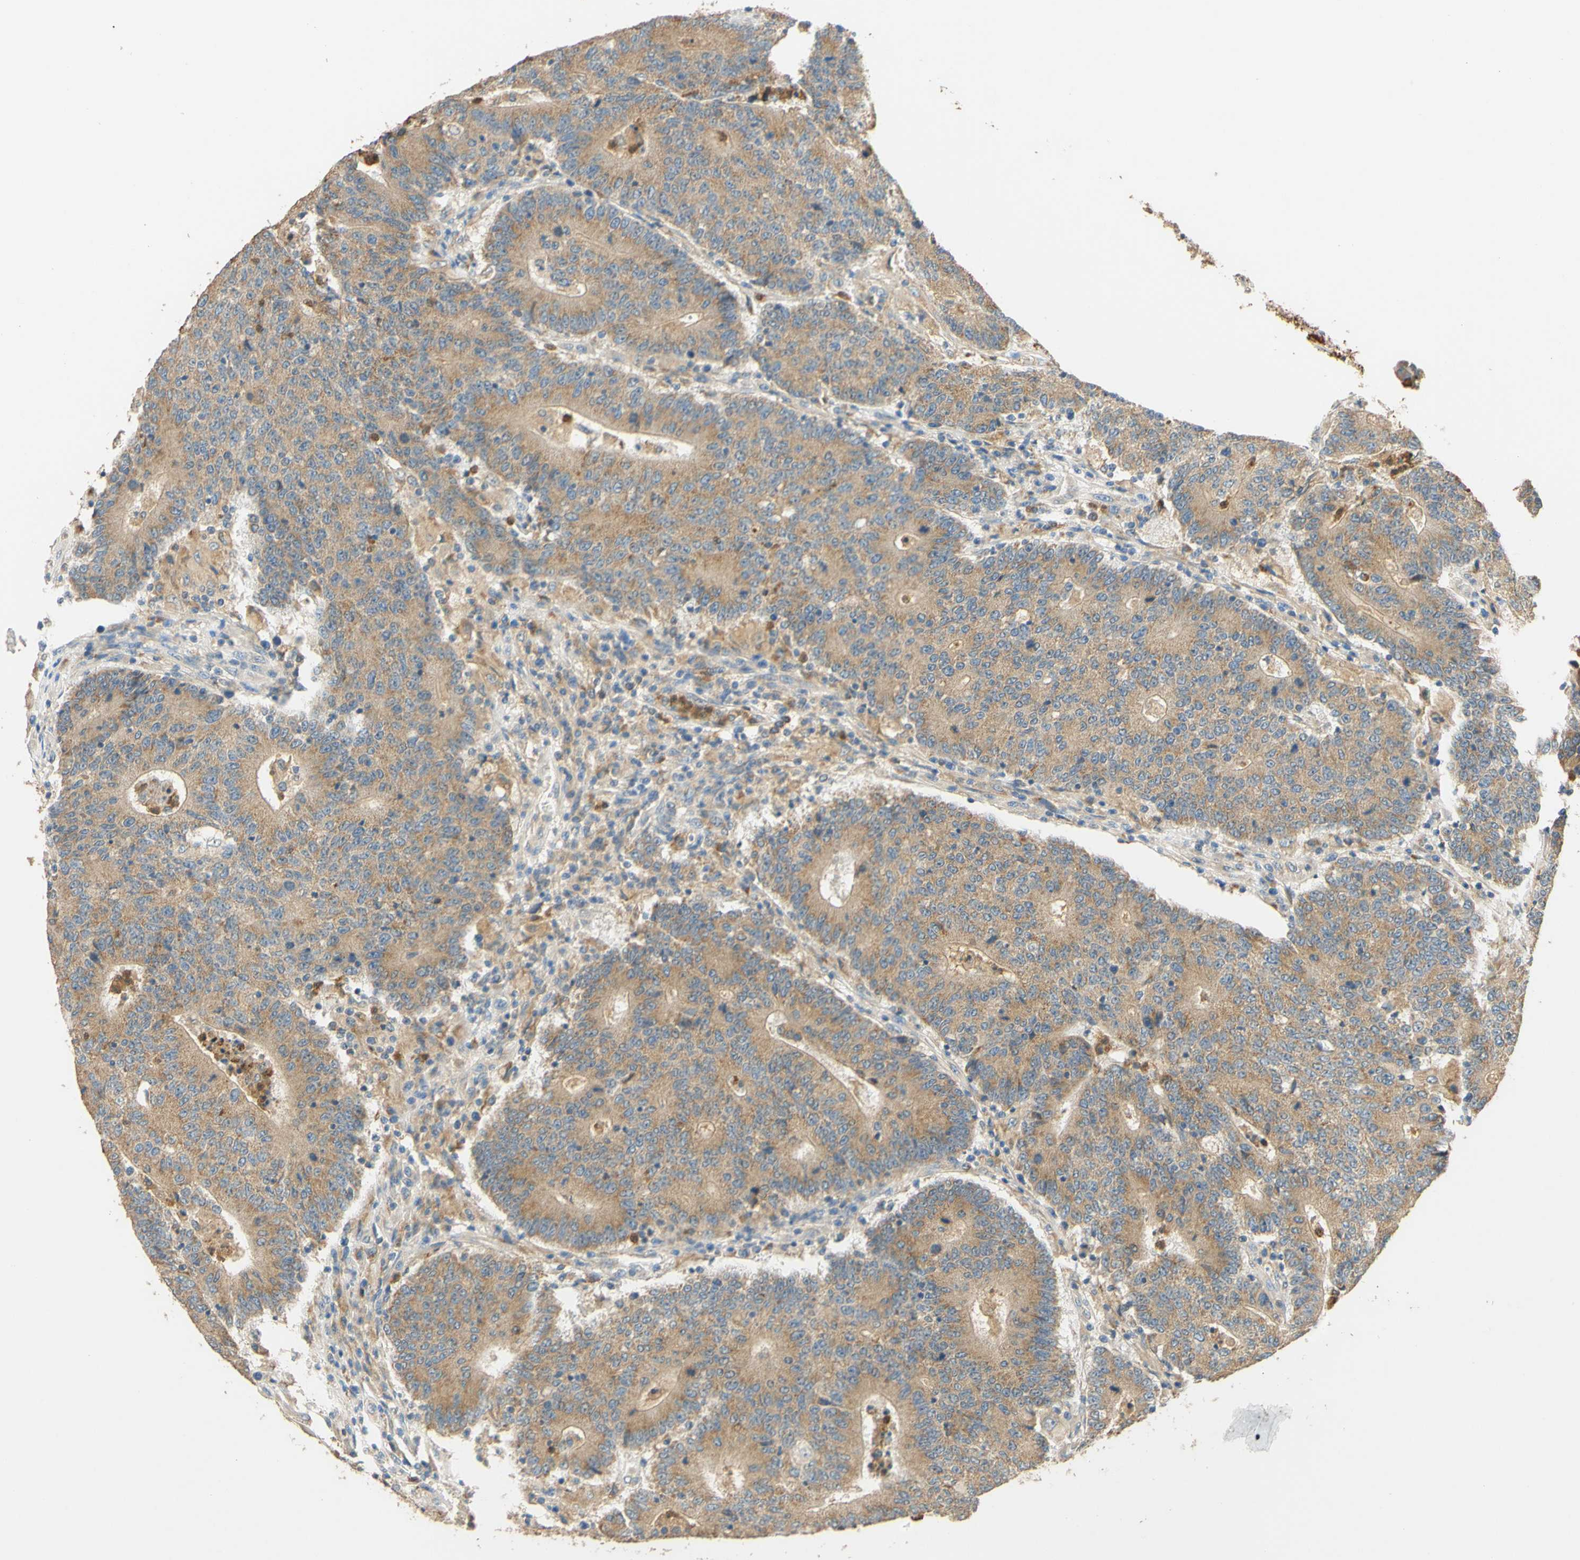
{"staining": {"intensity": "moderate", "quantity": ">75%", "location": "cytoplasmic/membranous"}, "tissue": "colorectal cancer", "cell_type": "Tumor cells", "image_type": "cancer", "snomed": [{"axis": "morphology", "description": "Normal tissue, NOS"}, {"axis": "morphology", "description": "Adenocarcinoma, NOS"}, {"axis": "topography", "description": "Colon"}], "caption": "The photomicrograph exhibits staining of colorectal cancer, revealing moderate cytoplasmic/membranous protein positivity (brown color) within tumor cells.", "gene": "ENTREP2", "patient": {"sex": "female", "age": 75}}